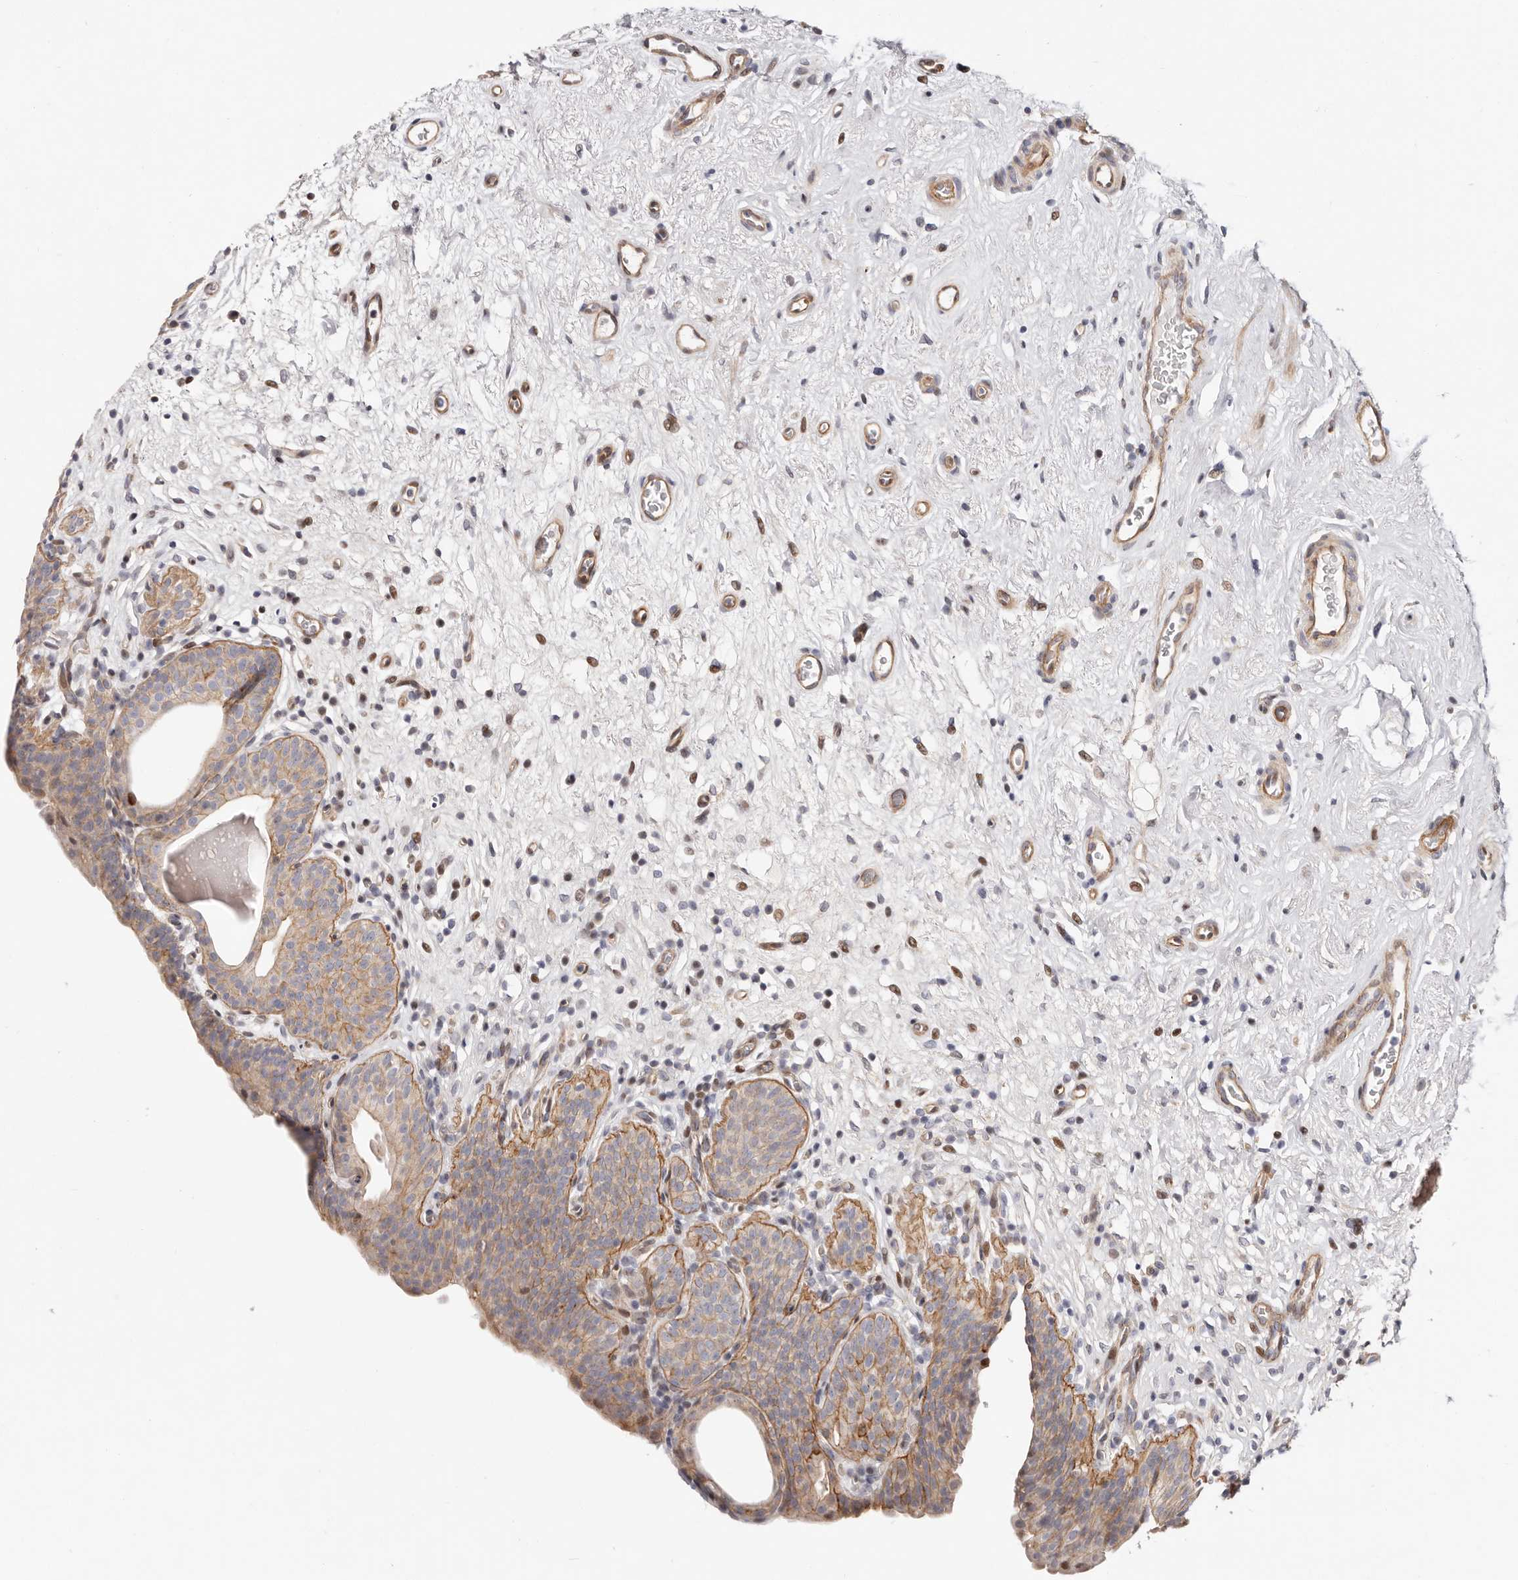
{"staining": {"intensity": "moderate", "quantity": ">75%", "location": "cytoplasmic/membranous,nuclear"}, "tissue": "urinary bladder", "cell_type": "Urothelial cells", "image_type": "normal", "snomed": [{"axis": "morphology", "description": "Normal tissue, NOS"}, {"axis": "topography", "description": "Urinary bladder"}], "caption": "Moderate cytoplasmic/membranous,nuclear protein positivity is identified in about >75% of urothelial cells in urinary bladder.", "gene": "EPHX3", "patient": {"sex": "male", "age": 83}}